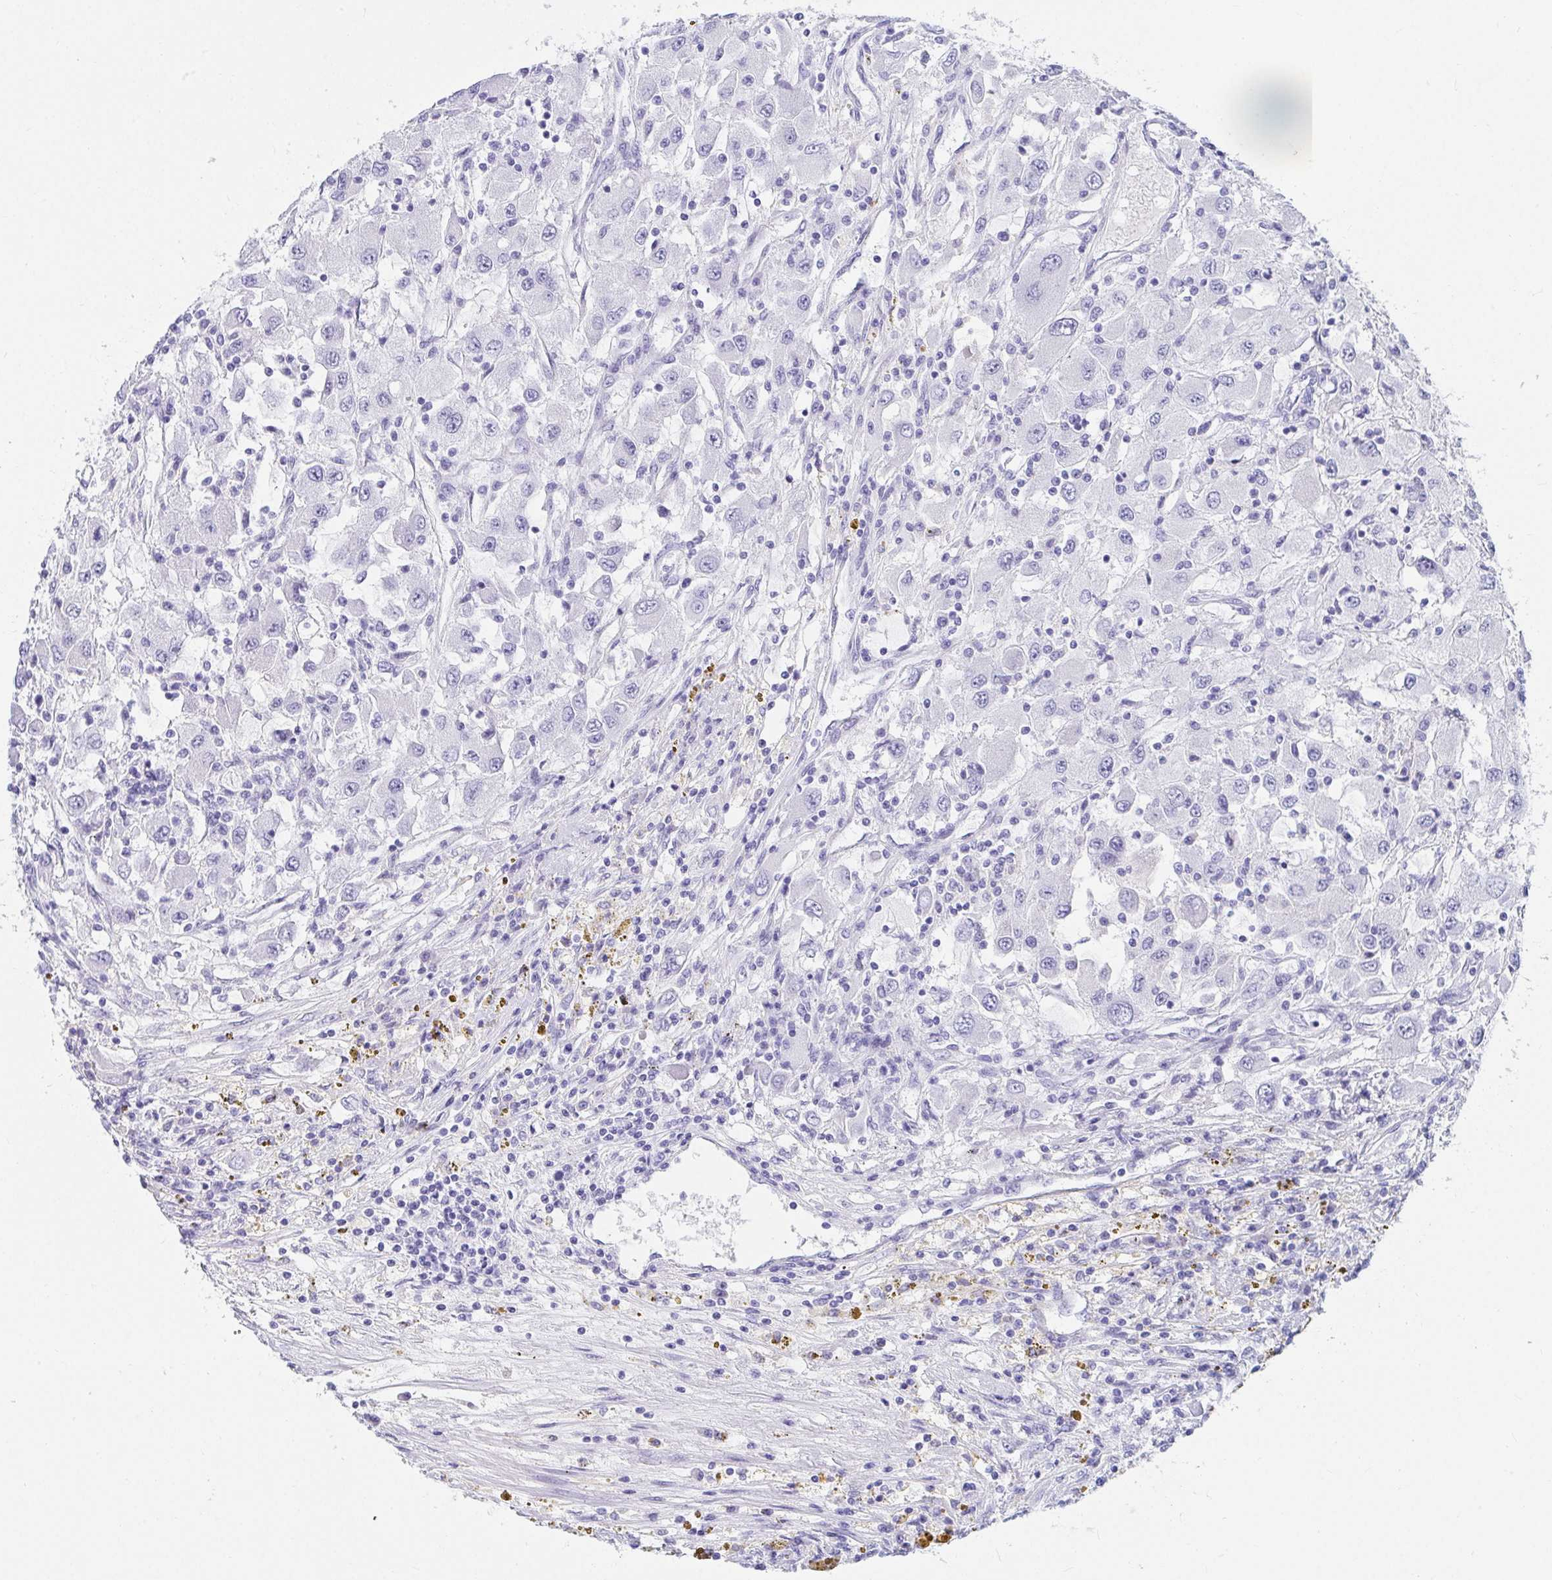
{"staining": {"intensity": "negative", "quantity": "none", "location": "none"}, "tissue": "renal cancer", "cell_type": "Tumor cells", "image_type": "cancer", "snomed": [{"axis": "morphology", "description": "Adenocarcinoma, NOS"}, {"axis": "topography", "description": "Kidney"}], "caption": "Immunohistochemistry (IHC) photomicrograph of human renal cancer stained for a protein (brown), which shows no positivity in tumor cells.", "gene": "DPEP3", "patient": {"sex": "female", "age": 67}}